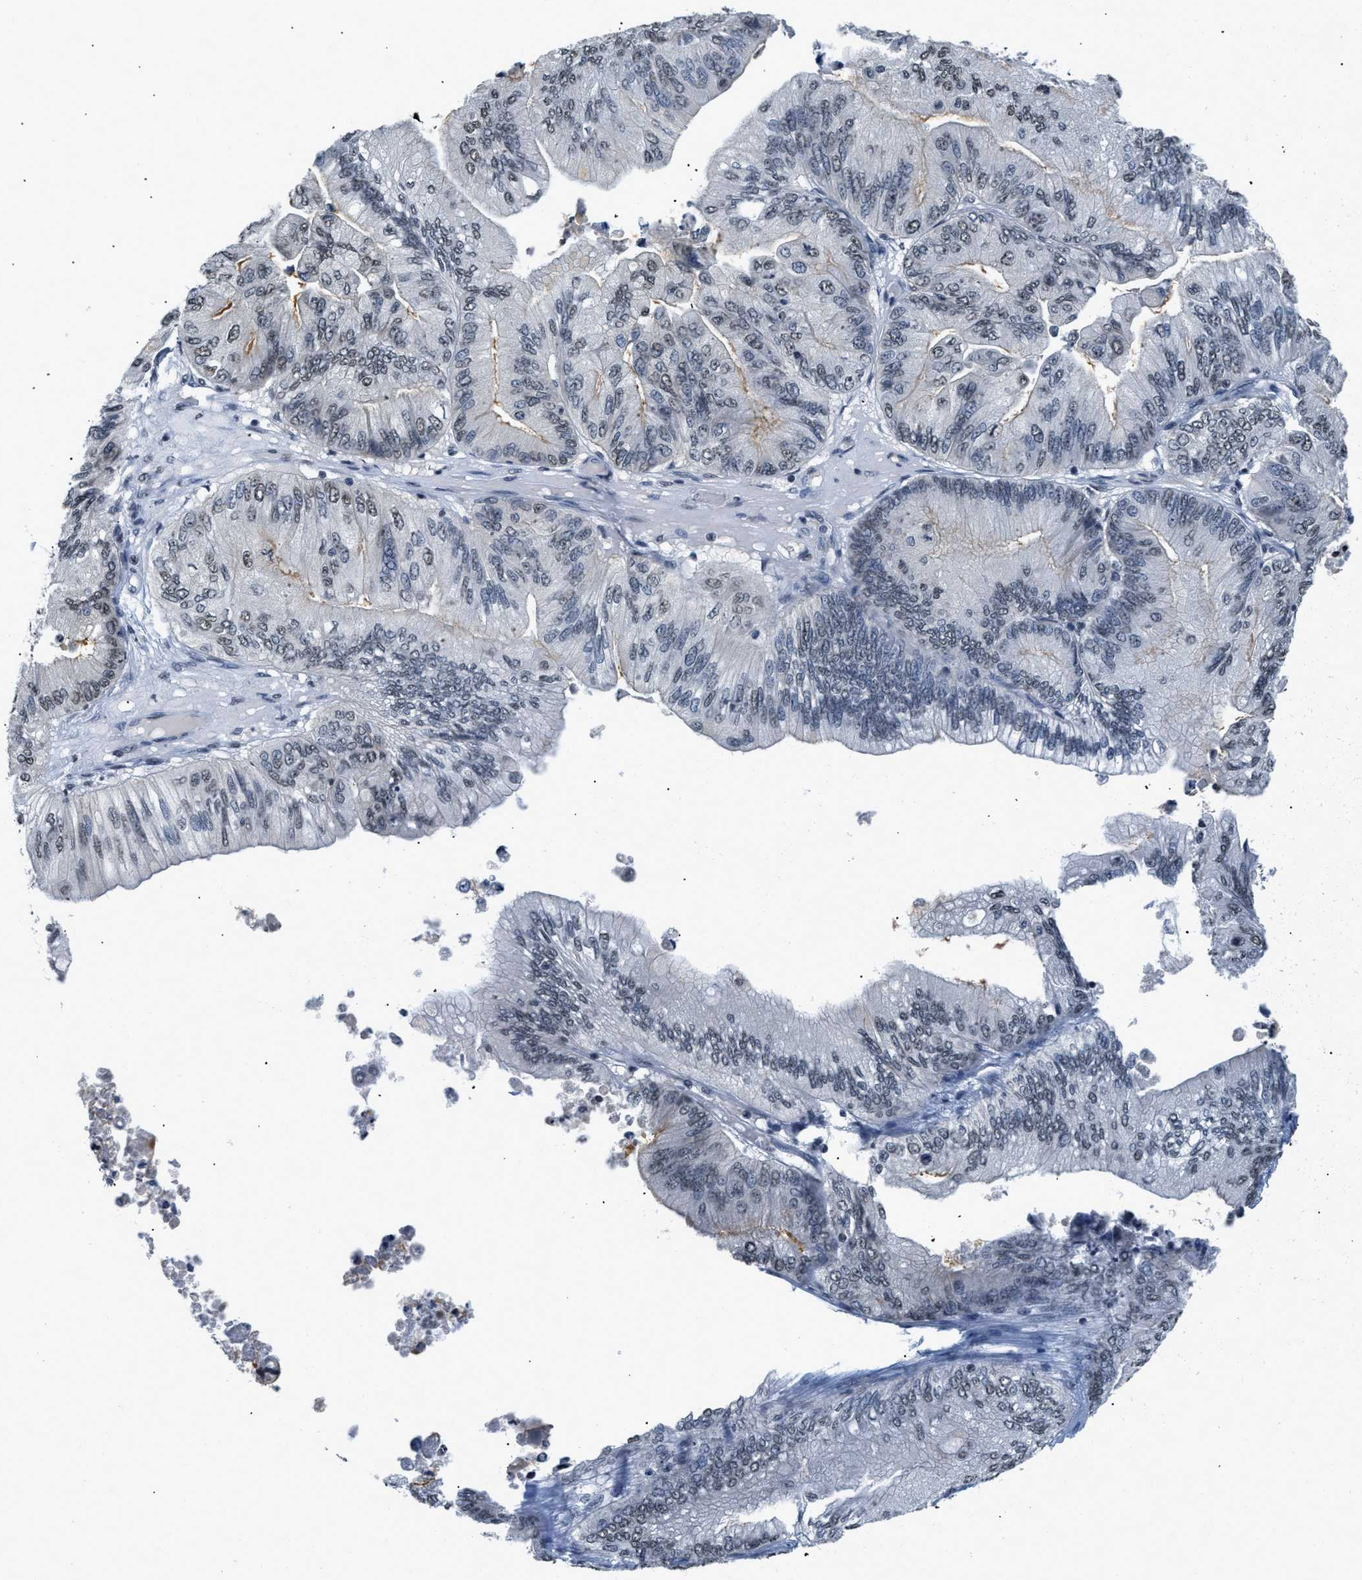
{"staining": {"intensity": "weak", "quantity": "<25%", "location": "nuclear"}, "tissue": "ovarian cancer", "cell_type": "Tumor cells", "image_type": "cancer", "snomed": [{"axis": "morphology", "description": "Cystadenocarcinoma, mucinous, NOS"}, {"axis": "topography", "description": "Ovary"}], "caption": "Immunohistochemistry (IHC) photomicrograph of neoplastic tissue: mucinous cystadenocarcinoma (ovarian) stained with DAB (3,3'-diaminobenzidine) shows no significant protein staining in tumor cells.", "gene": "RAF1", "patient": {"sex": "female", "age": 61}}